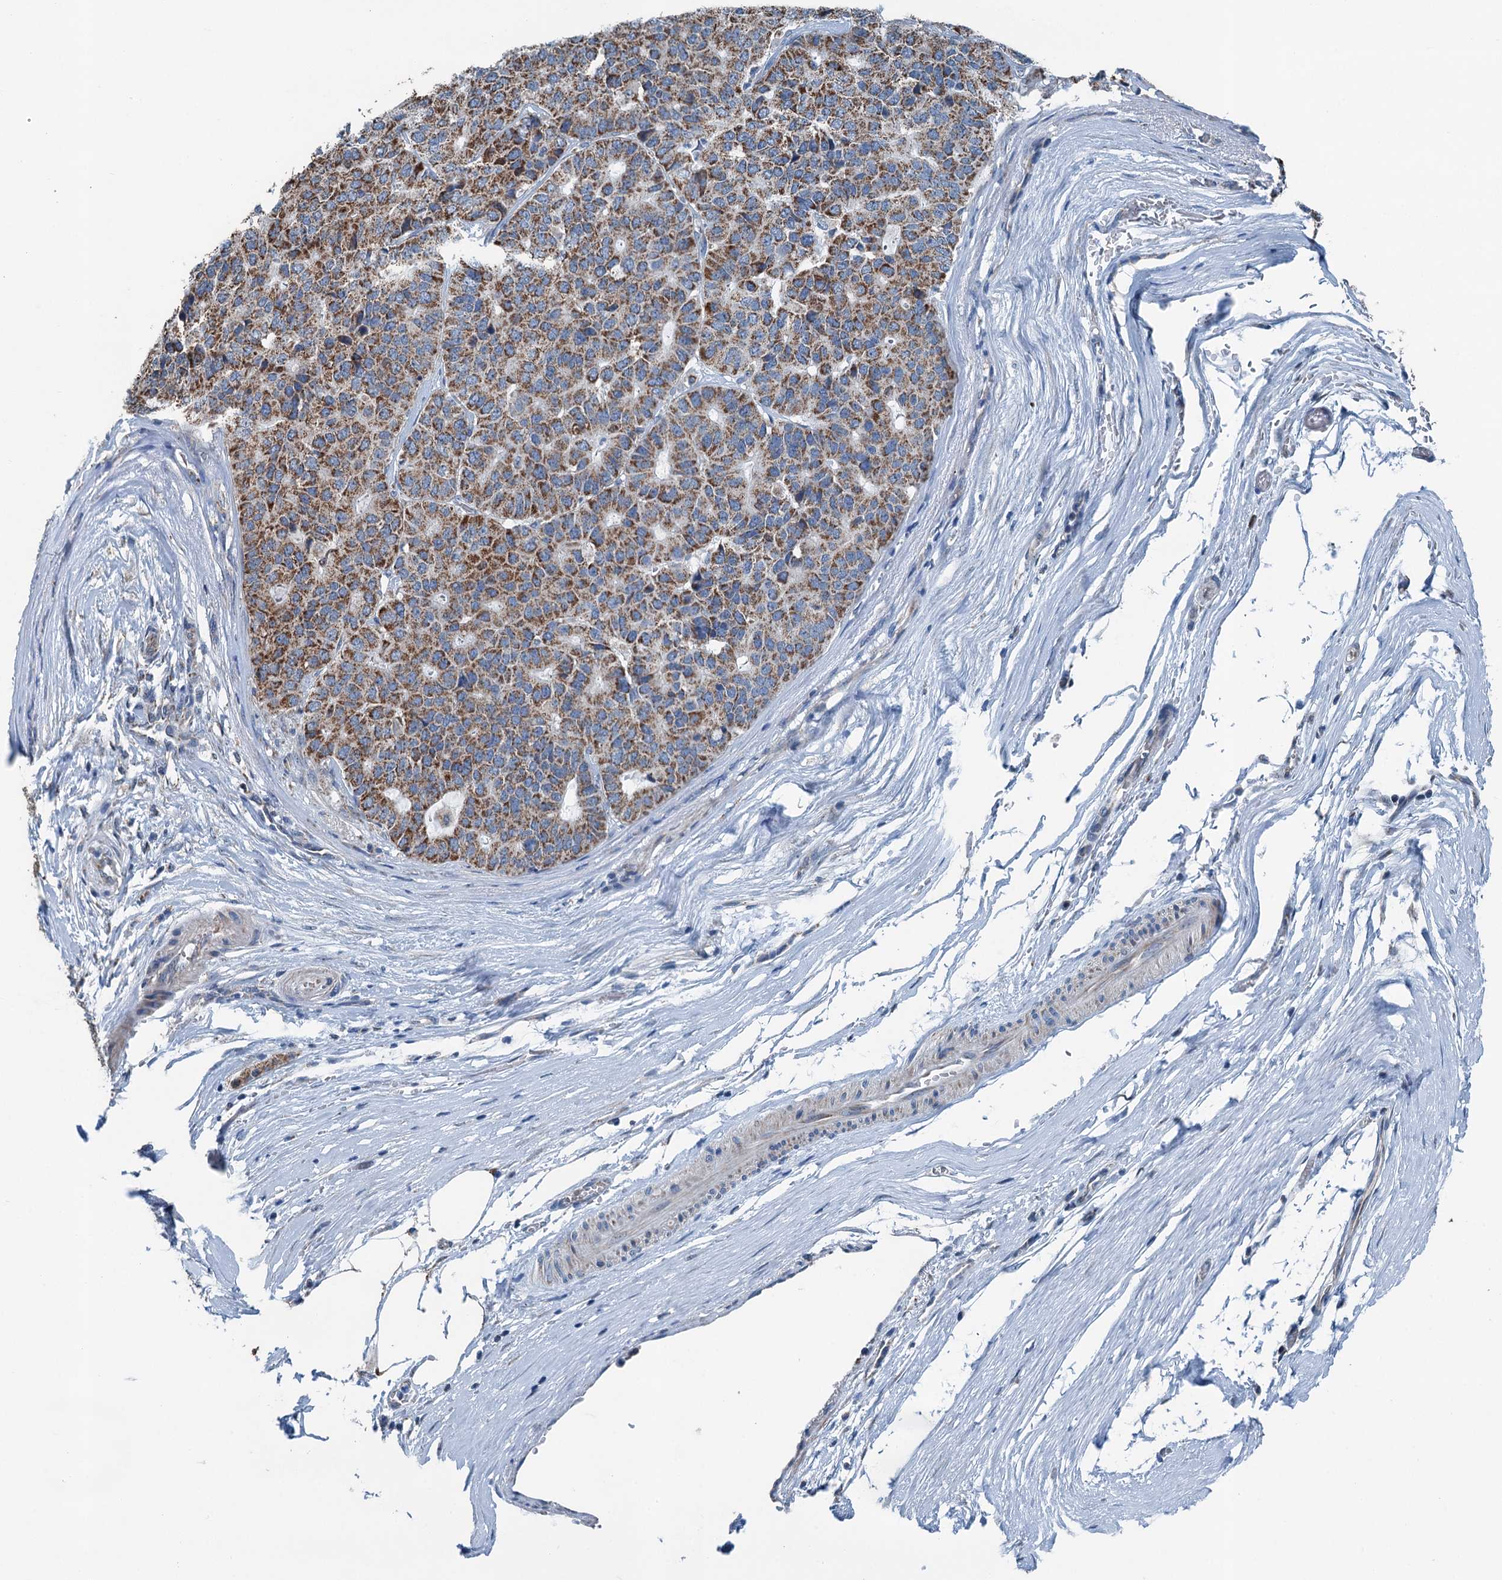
{"staining": {"intensity": "strong", "quantity": ">75%", "location": "cytoplasmic/membranous"}, "tissue": "pancreatic cancer", "cell_type": "Tumor cells", "image_type": "cancer", "snomed": [{"axis": "morphology", "description": "Adenocarcinoma, NOS"}, {"axis": "topography", "description": "Pancreas"}], "caption": "A photomicrograph of adenocarcinoma (pancreatic) stained for a protein exhibits strong cytoplasmic/membranous brown staining in tumor cells.", "gene": "TRPT1", "patient": {"sex": "male", "age": 50}}